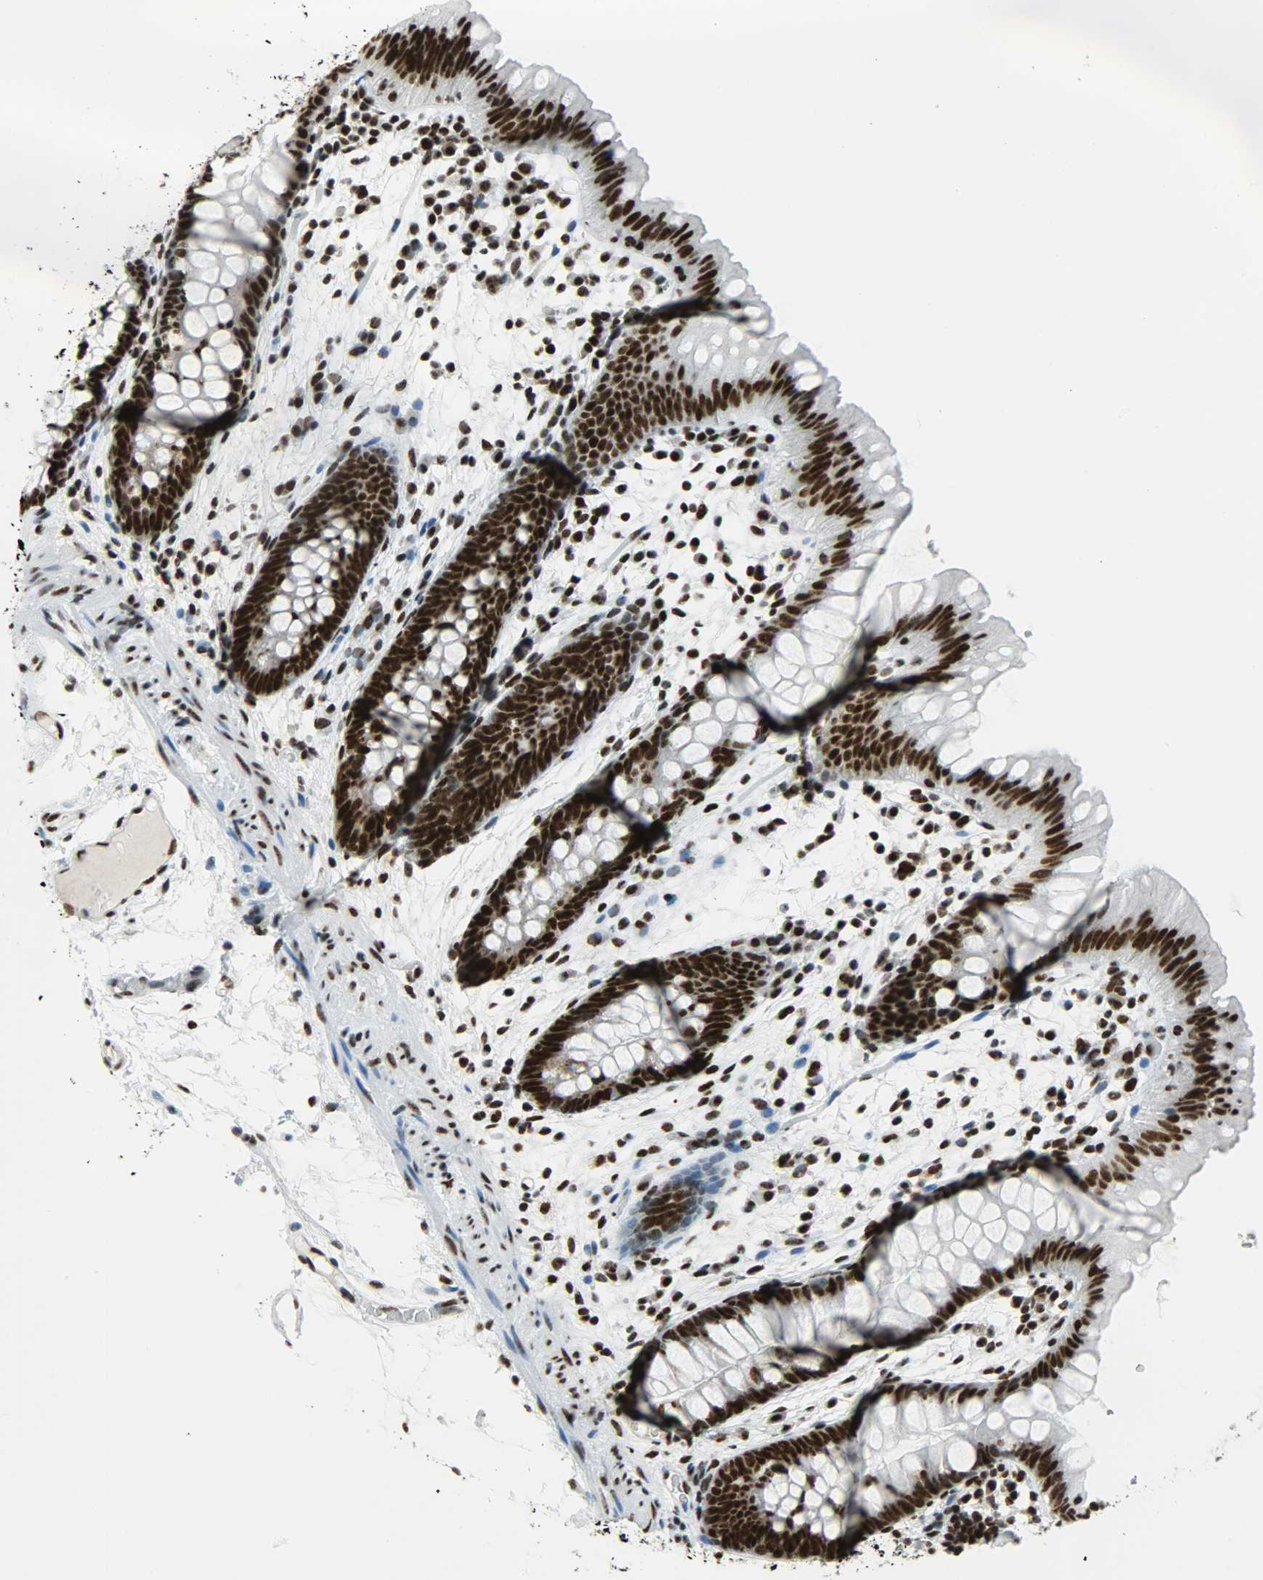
{"staining": {"intensity": "moderate", "quantity": ">75%", "location": "nuclear"}, "tissue": "colon", "cell_type": "Endothelial cells", "image_type": "normal", "snomed": [{"axis": "morphology", "description": "Normal tissue, NOS"}, {"axis": "topography", "description": "Smooth muscle"}, {"axis": "topography", "description": "Colon"}], "caption": "Endothelial cells exhibit medium levels of moderate nuclear positivity in approximately >75% of cells in unremarkable human colon. (Stains: DAB in brown, nuclei in blue, Microscopy: brightfield microscopy at high magnification).", "gene": "SNRPA", "patient": {"sex": "male", "age": 67}}